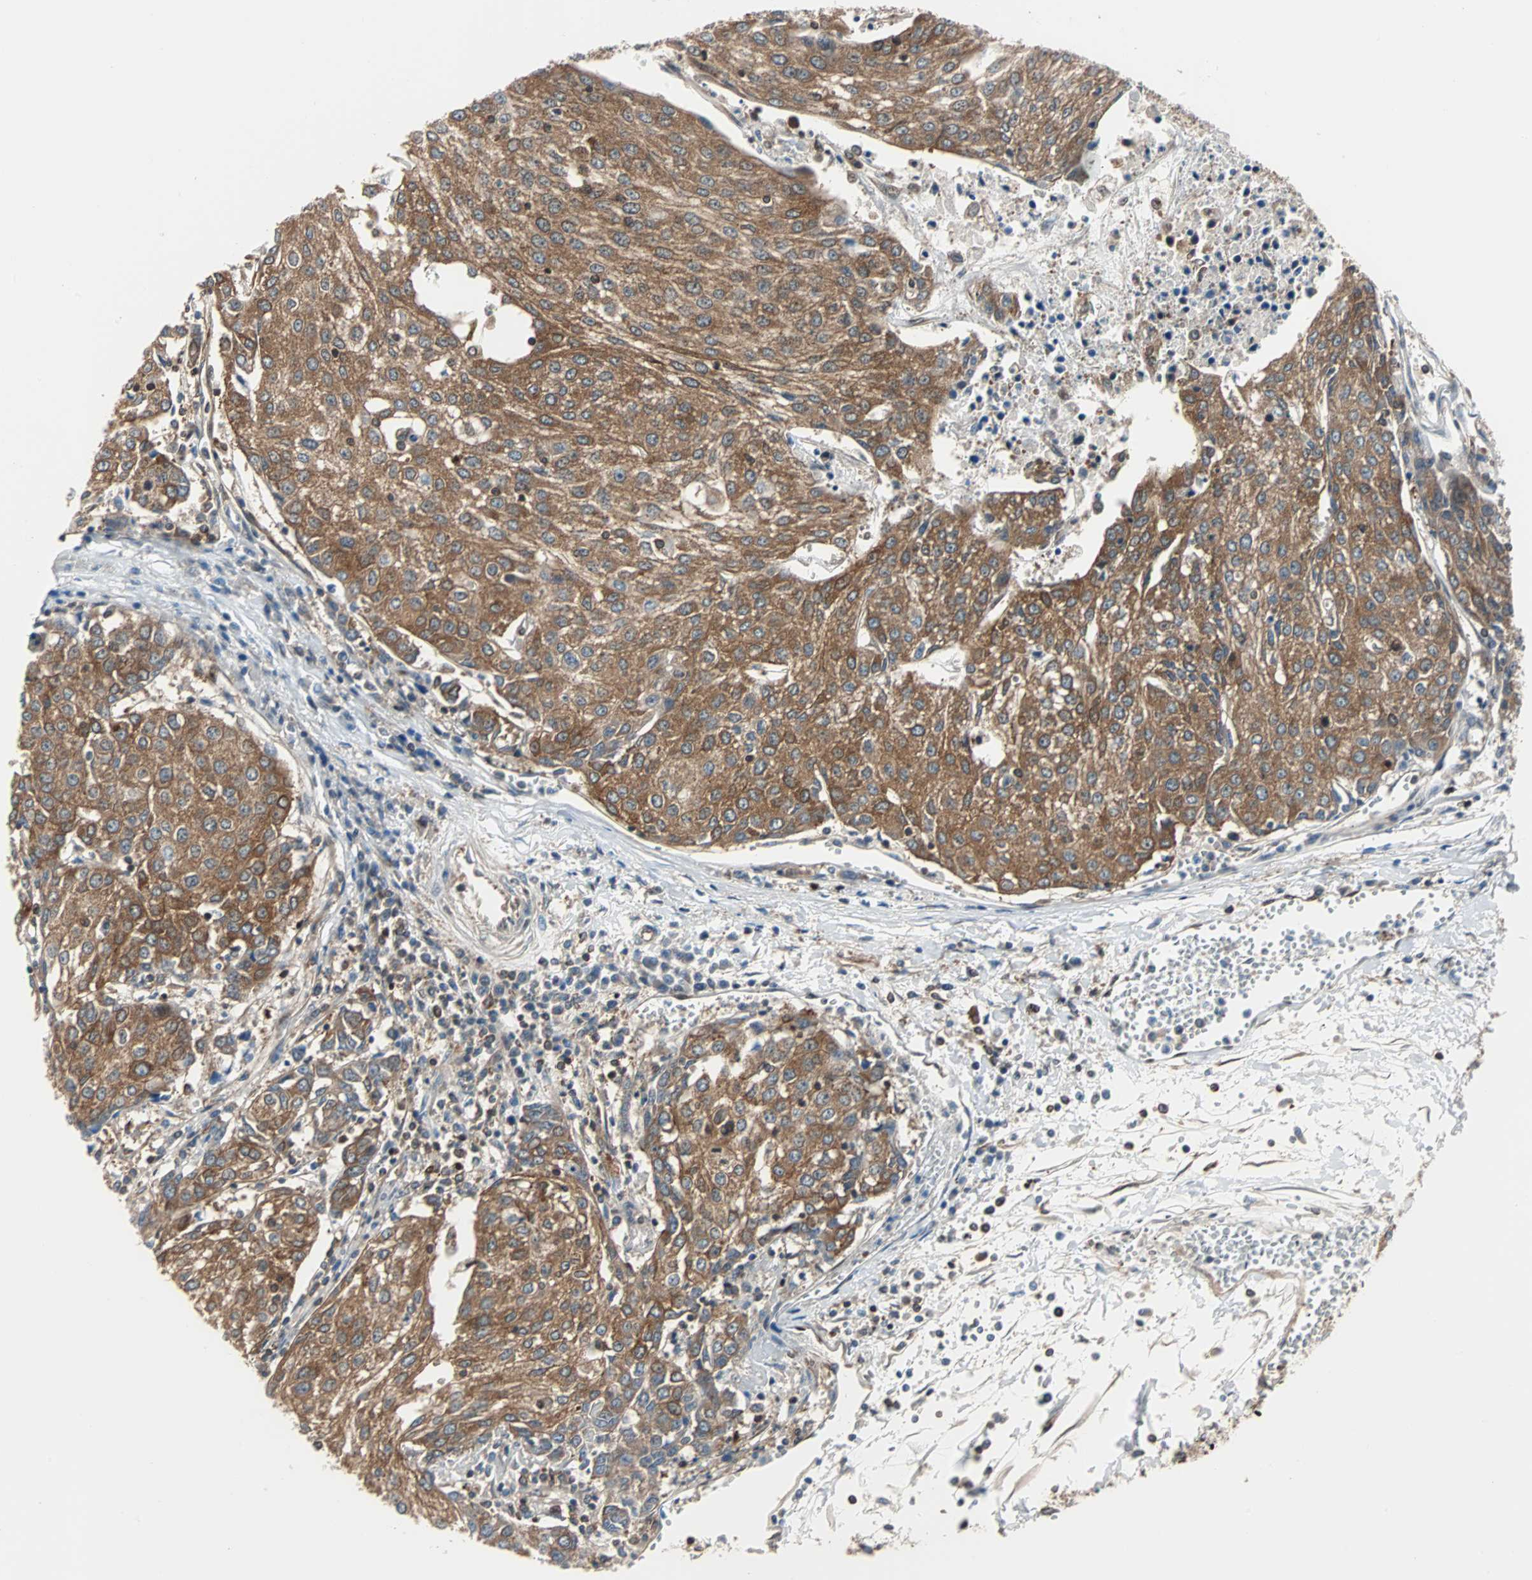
{"staining": {"intensity": "moderate", "quantity": ">75%", "location": "cytoplasmic/membranous"}, "tissue": "urothelial cancer", "cell_type": "Tumor cells", "image_type": "cancer", "snomed": [{"axis": "morphology", "description": "Urothelial carcinoma, High grade"}, {"axis": "topography", "description": "Urinary bladder"}], "caption": "High-magnification brightfield microscopy of urothelial cancer stained with DAB (3,3'-diaminobenzidine) (brown) and counterstained with hematoxylin (blue). tumor cells exhibit moderate cytoplasmic/membranous expression is identified in about>75% of cells.", "gene": "RELA", "patient": {"sex": "female", "age": 85}}